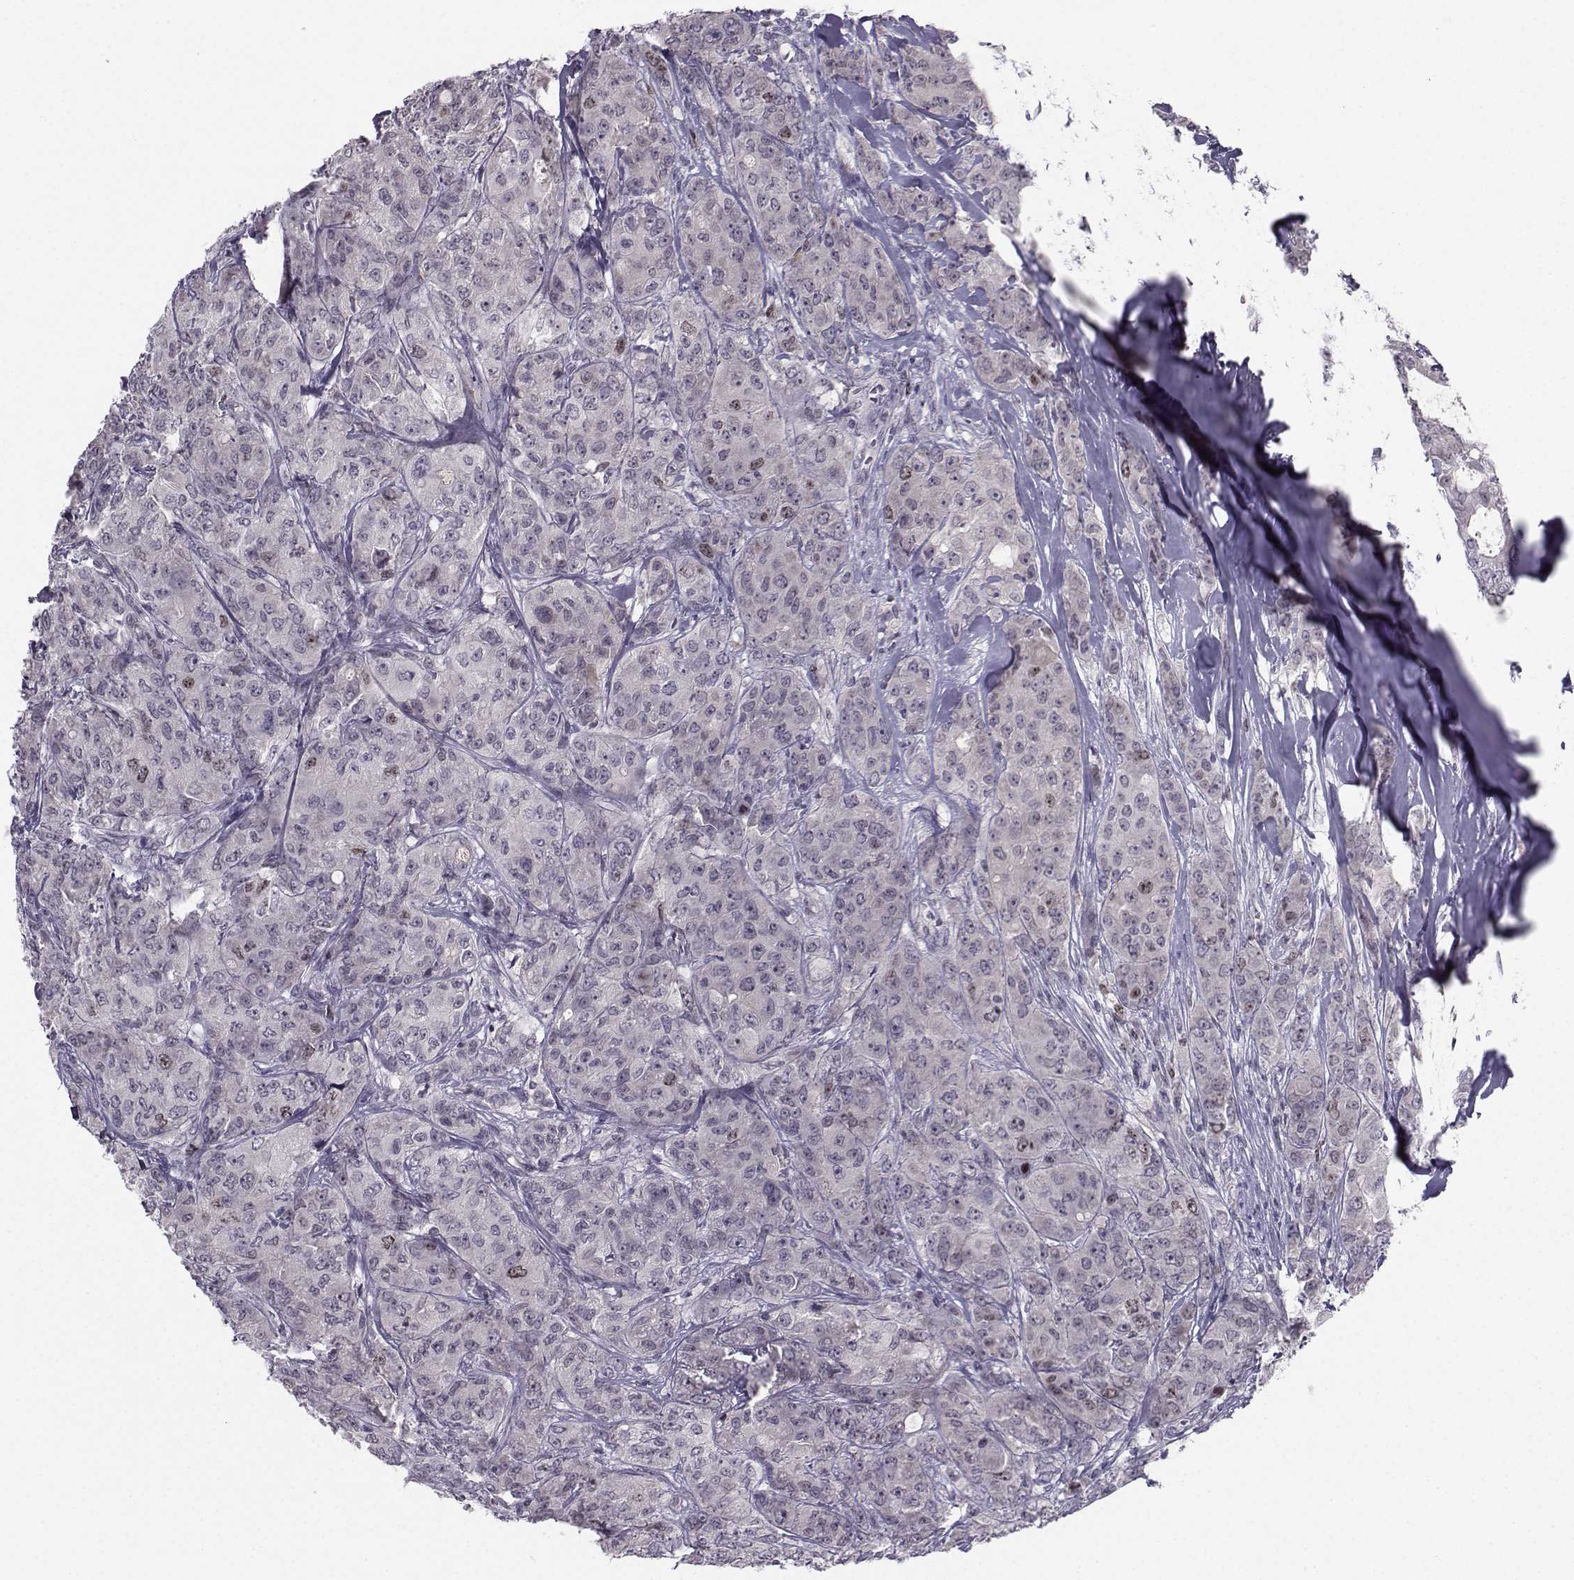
{"staining": {"intensity": "weak", "quantity": "<25%", "location": "nuclear"}, "tissue": "breast cancer", "cell_type": "Tumor cells", "image_type": "cancer", "snomed": [{"axis": "morphology", "description": "Duct carcinoma"}, {"axis": "topography", "description": "Breast"}], "caption": "The micrograph exhibits no significant positivity in tumor cells of breast intraductal carcinoma.", "gene": "LRP8", "patient": {"sex": "female", "age": 43}}